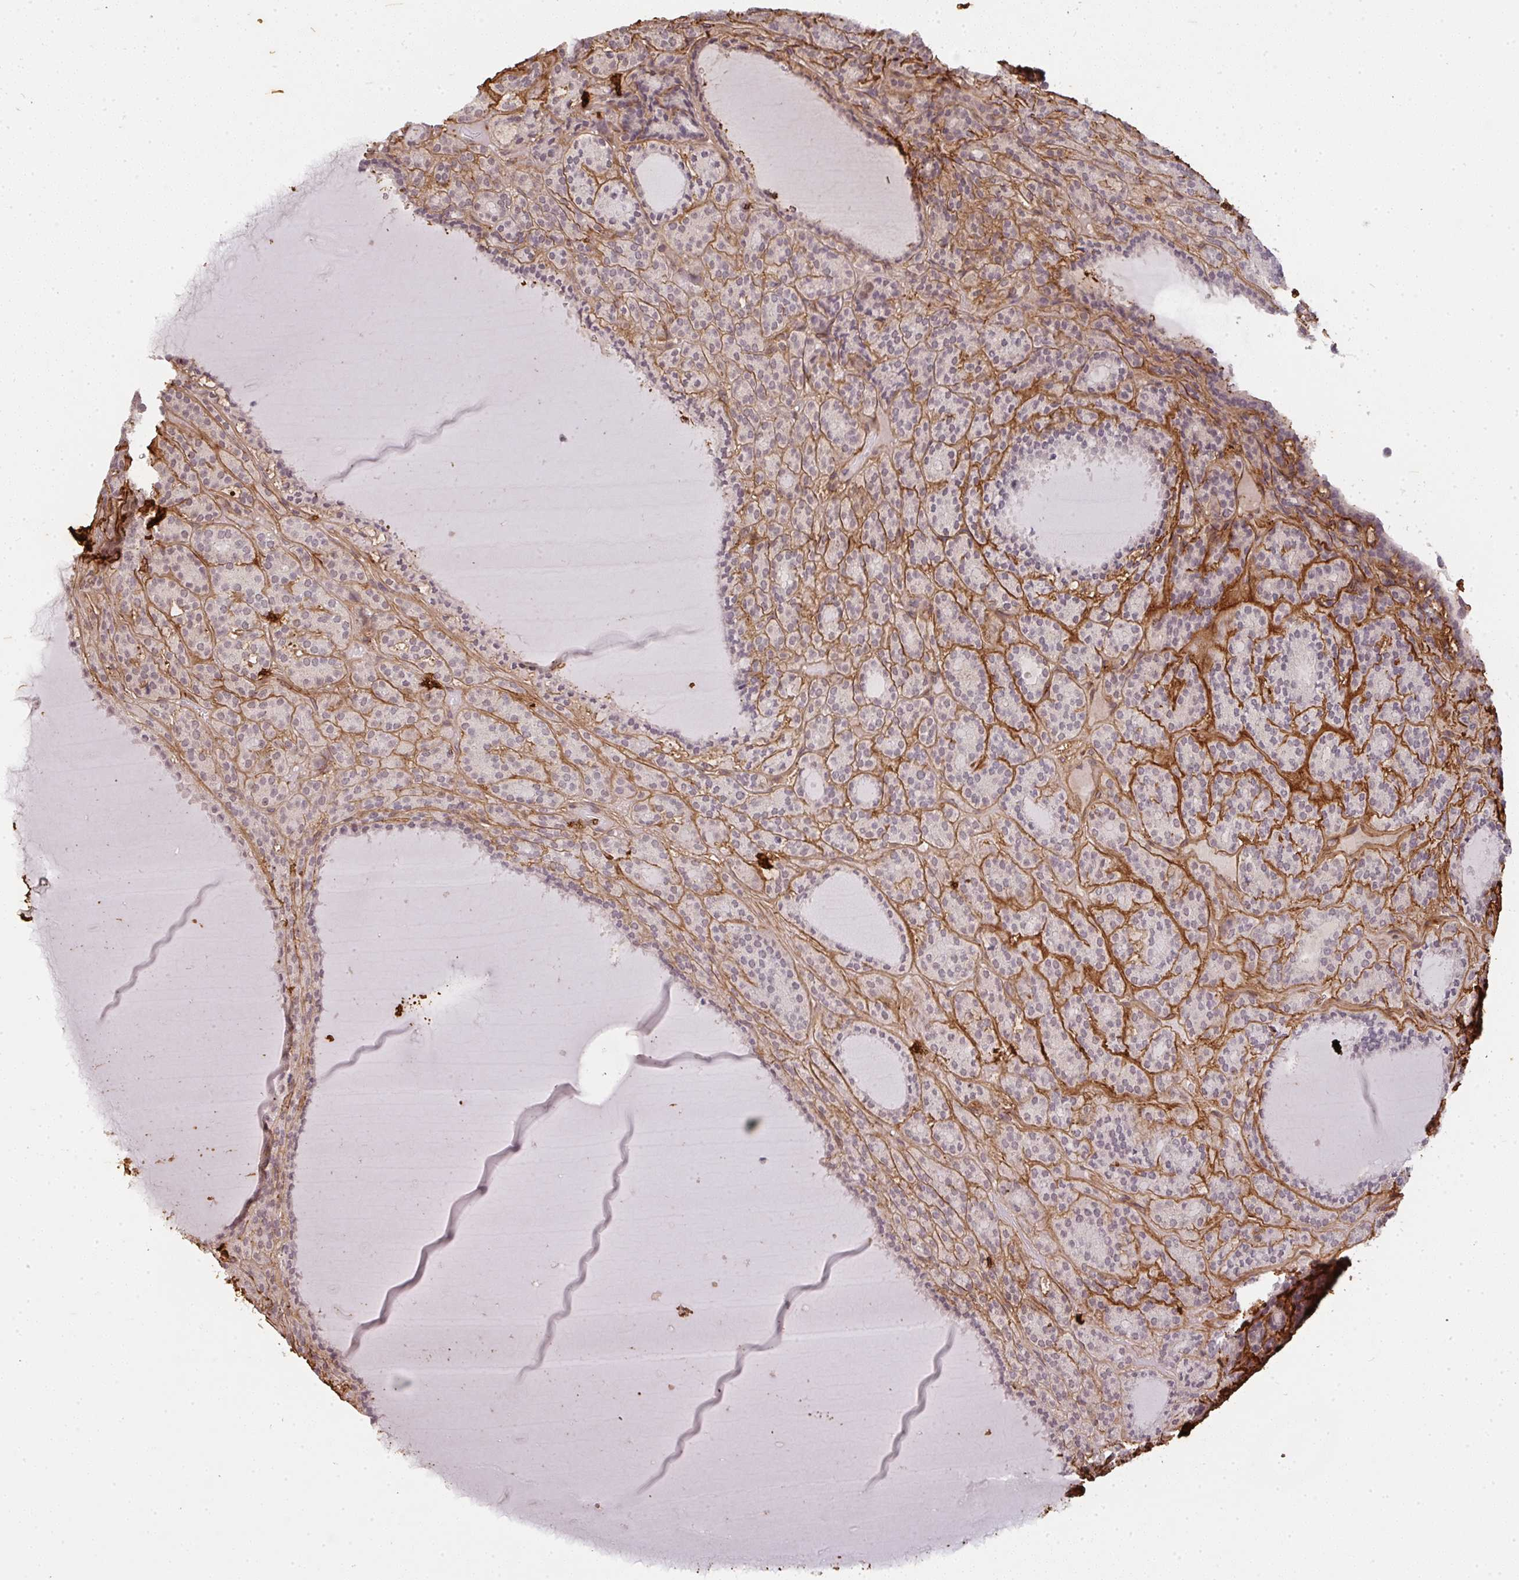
{"staining": {"intensity": "negative", "quantity": "none", "location": "none"}, "tissue": "thyroid cancer", "cell_type": "Tumor cells", "image_type": "cancer", "snomed": [{"axis": "morphology", "description": "Follicular adenoma carcinoma, NOS"}, {"axis": "topography", "description": "Thyroid gland"}], "caption": "Tumor cells are negative for brown protein staining in thyroid follicular adenoma carcinoma.", "gene": "COL3A1", "patient": {"sex": "female", "age": 63}}